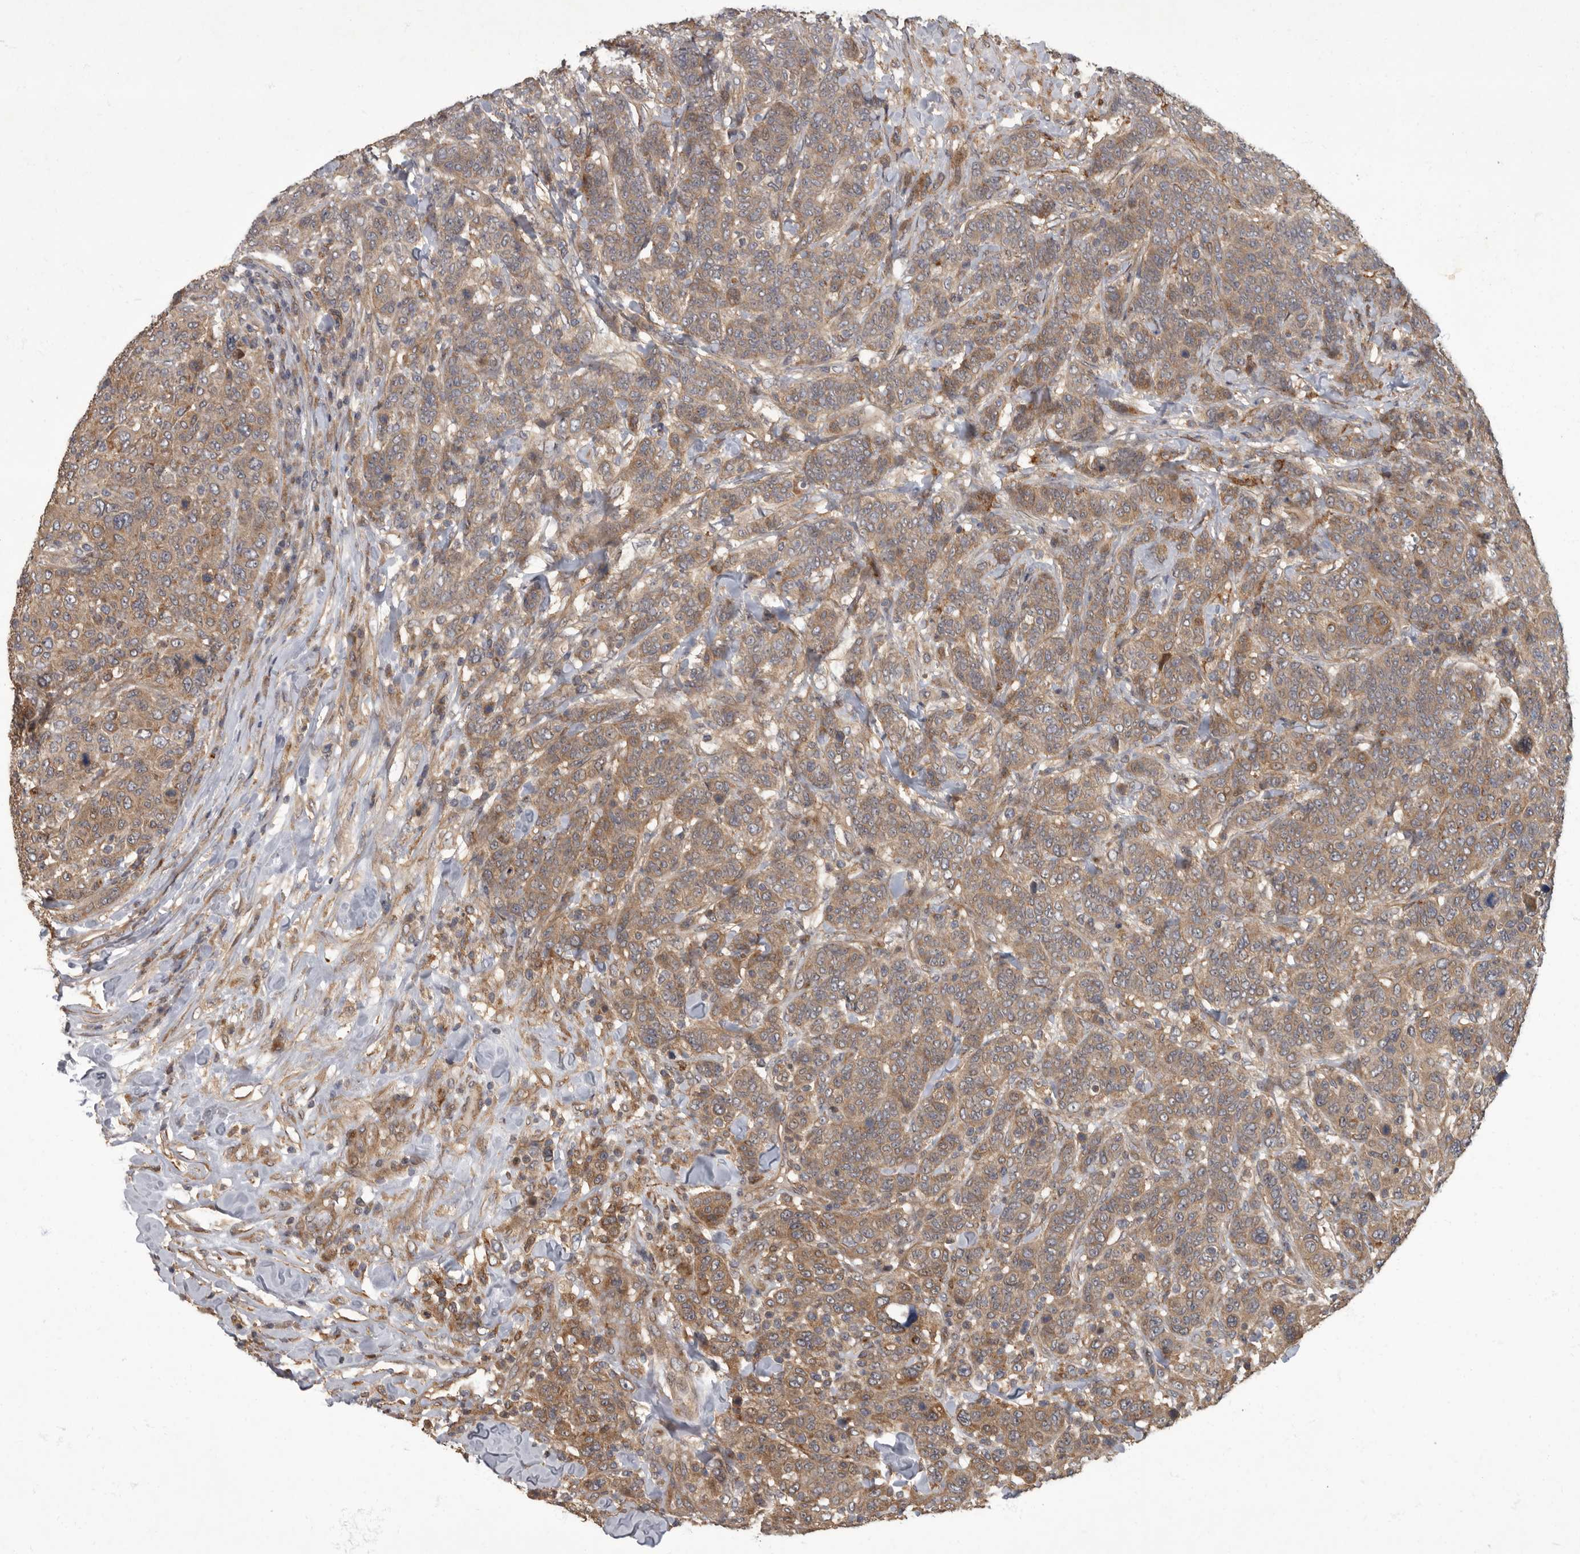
{"staining": {"intensity": "moderate", "quantity": ">75%", "location": "cytoplasmic/membranous"}, "tissue": "breast cancer", "cell_type": "Tumor cells", "image_type": "cancer", "snomed": [{"axis": "morphology", "description": "Duct carcinoma"}, {"axis": "topography", "description": "Breast"}], "caption": "Immunohistochemistry (IHC) (DAB (3,3'-diaminobenzidine)) staining of breast intraductal carcinoma demonstrates moderate cytoplasmic/membranous protein staining in about >75% of tumor cells.", "gene": "IQCK", "patient": {"sex": "female", "age": 37}}